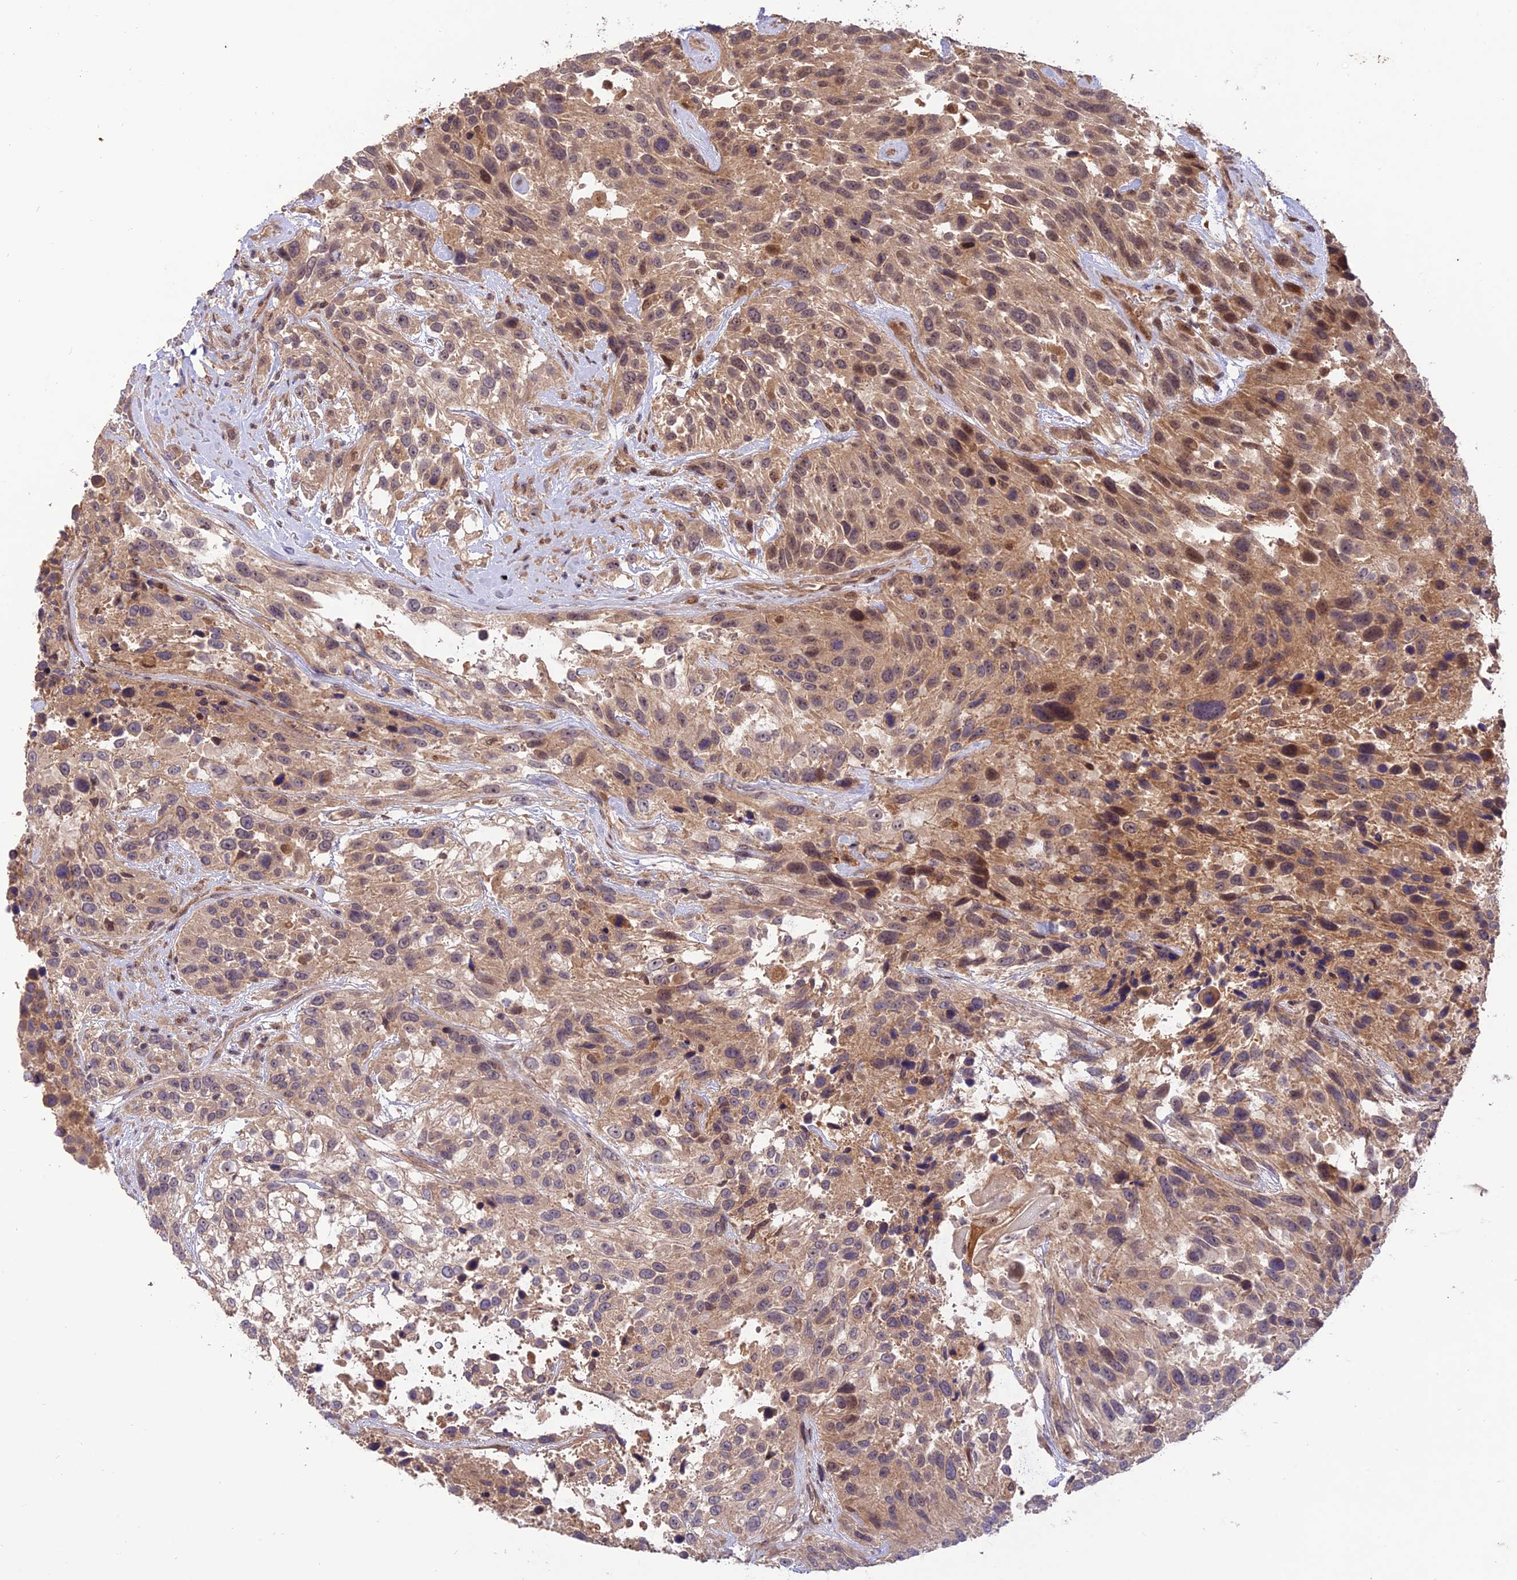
{"staining": {"intensity": "moderate", "quantity": ">75%", "location": "cytoplasmic/membranous,nuclear"}, "tissue": "urothelial cancer", "cell_type": "Tumor cells", "image_type": "cancer", "snomed": [{"axis": "morphology", "description": "Urothelial carcinoma, High grade"}, {"axis": "topography", "description": "Urinary bladder"}], "caption": "Immunohistochemical staining of urothelial cancer reveals moderate cytoplasmic/membranous and nuclear protein positivity in about >75% of tumor cells.", "gene": "REV1", "patient": {"sex": "female", "age": 70}}